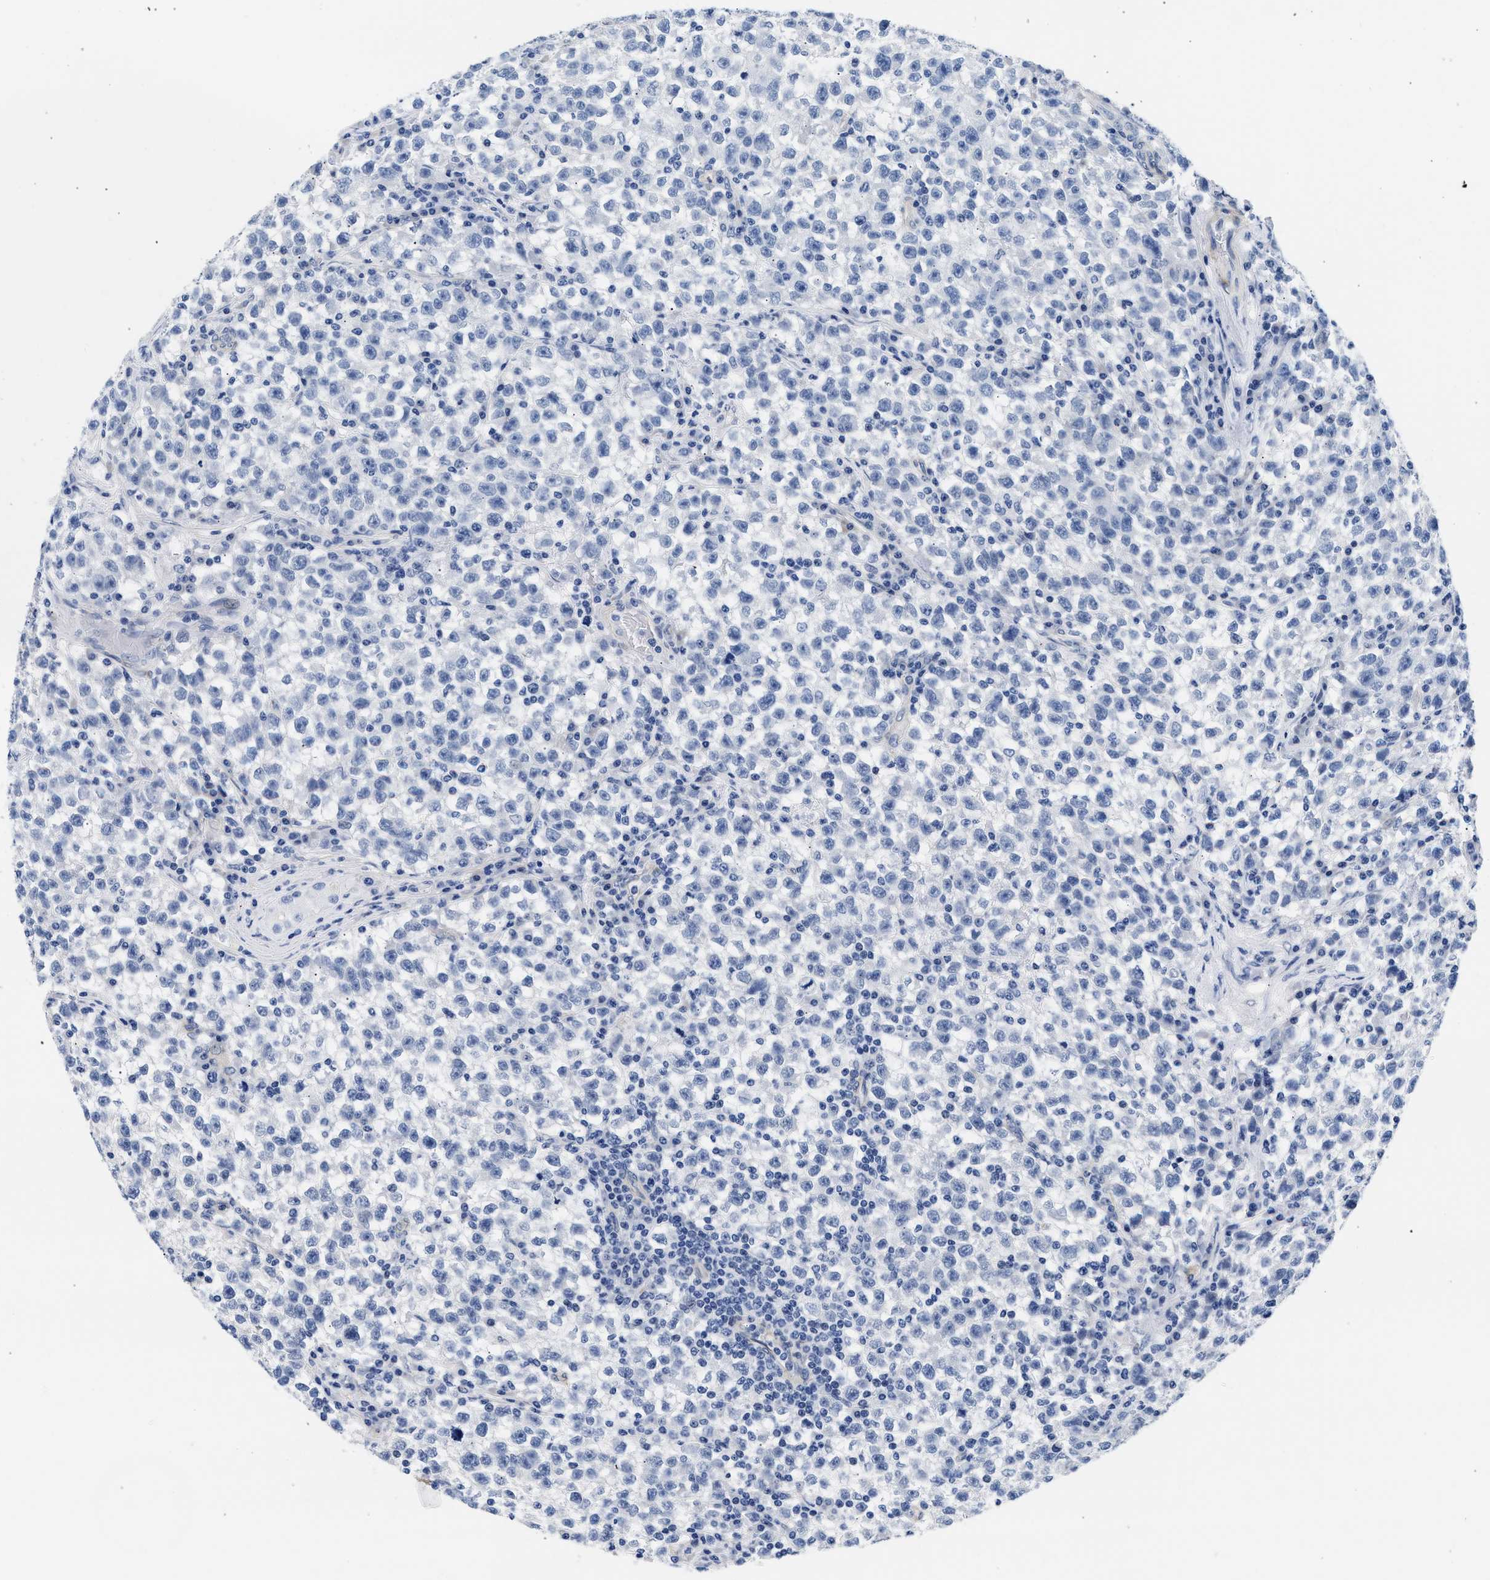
{"staining": {"intensity": "negative", "quantity": "none", "location": "none"}, "tissue": "testis cancer", "cell_type": "Tumor cells", "image_type": "cancer", "snomed": [{"axis": "morphology", "description": "Seminoma, NOS"}, {"axis": "topography", "description": "Testis"}], "caption": "An immunohistochemistry photomicrograph of testis cancer (seminoma) is shown. There is no staining in tumor cells of testis cancer (seminoma).", "gene": "TRIM29", "patient": {"sex": "male", "age": 22}}